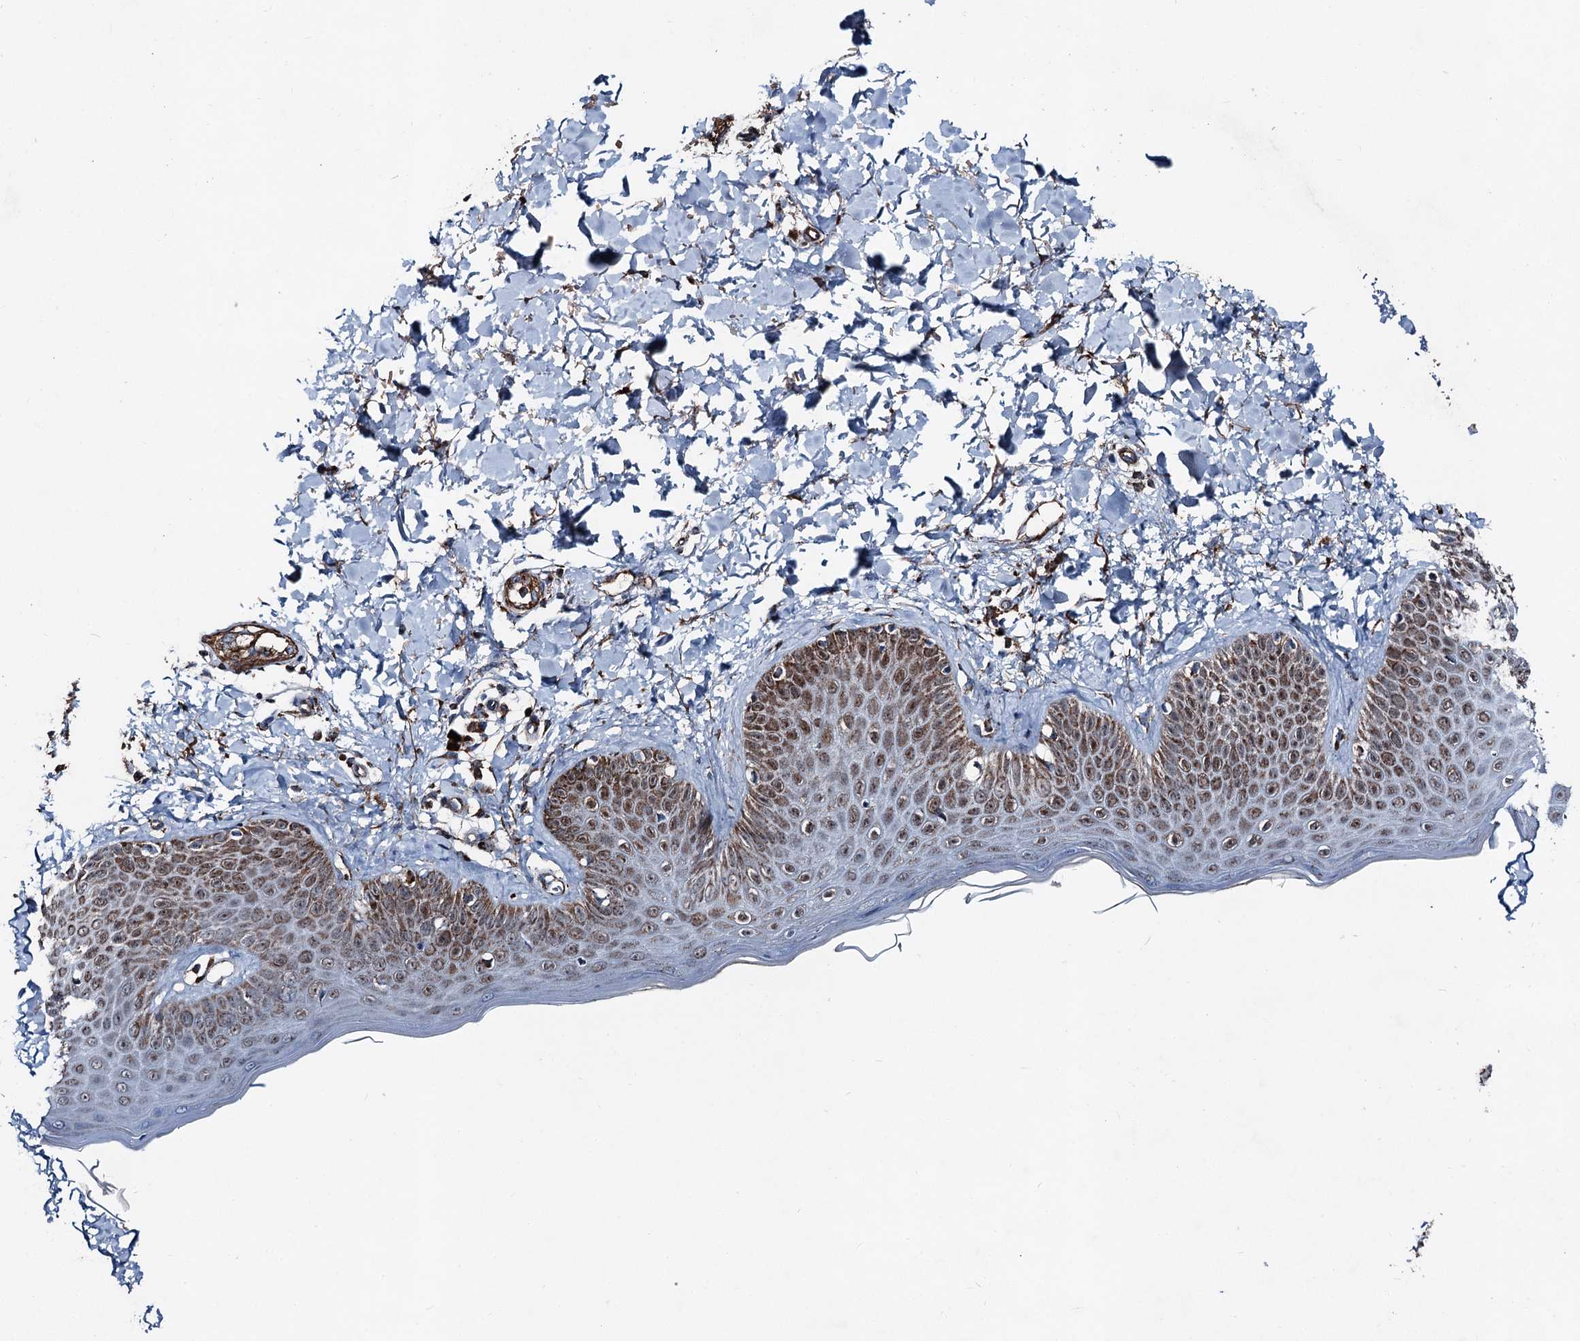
{"staining": {"intensity": "moderate", "quantity": "25%-75%", "location": "cytoplasmic/membranous"}, "tissue": "skin", "cell_type": "Fibroblasts", "image_type": "normal", "snomed": [{"axis": "morphology", "description": "Normal tissue, NOS"}, {"axis": "topography", "description": "Skin"}], "caption": "IHC of benign human skin reveals medium levels of moderate cytoplasmic/membranous positivity in approximately 25%-75% of fibroblasts. (DAB = brown stain, brightfield microscopy at high magnification).", "gene": "DDIAS", "patient": {"sex": "male", "age": 52}}